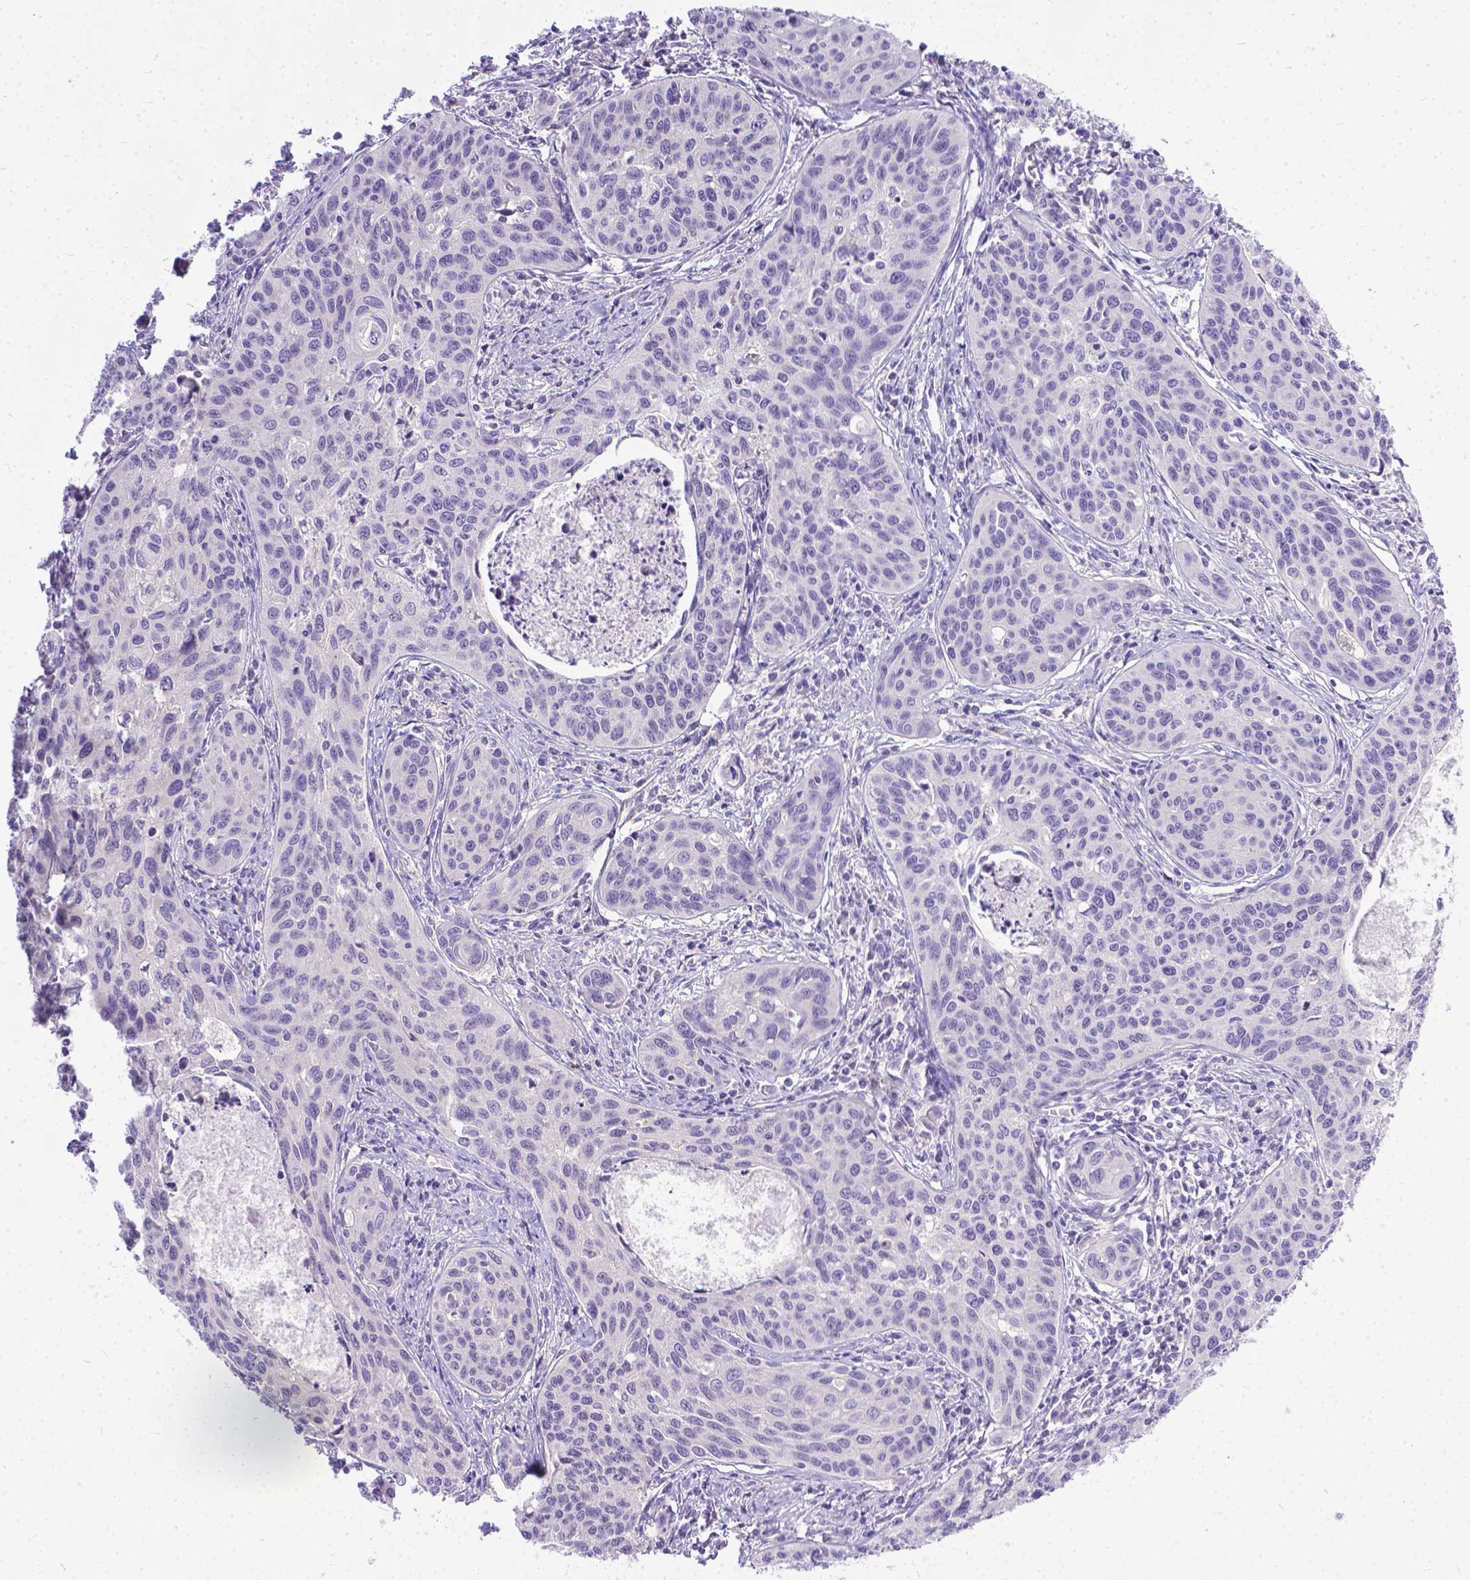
{"staining": {"intensity": "negative", "quantity": "none", "location": "none"}, "tissue": "cervical cancer", "cell_type": "Tumor cells", "image_type": "cancer", "snomed": [{"axis": "morphology", "description": "Squamous cell carcinoma, NOS"}, {"axis": "topography", "description": "Cervix"}], "caption": "This is an IHC micrograph of human cervical cancer. There is no positivity in tumor cells.", "gene": "TTLL6", "patient": {"sex": "female", "age": 31}}